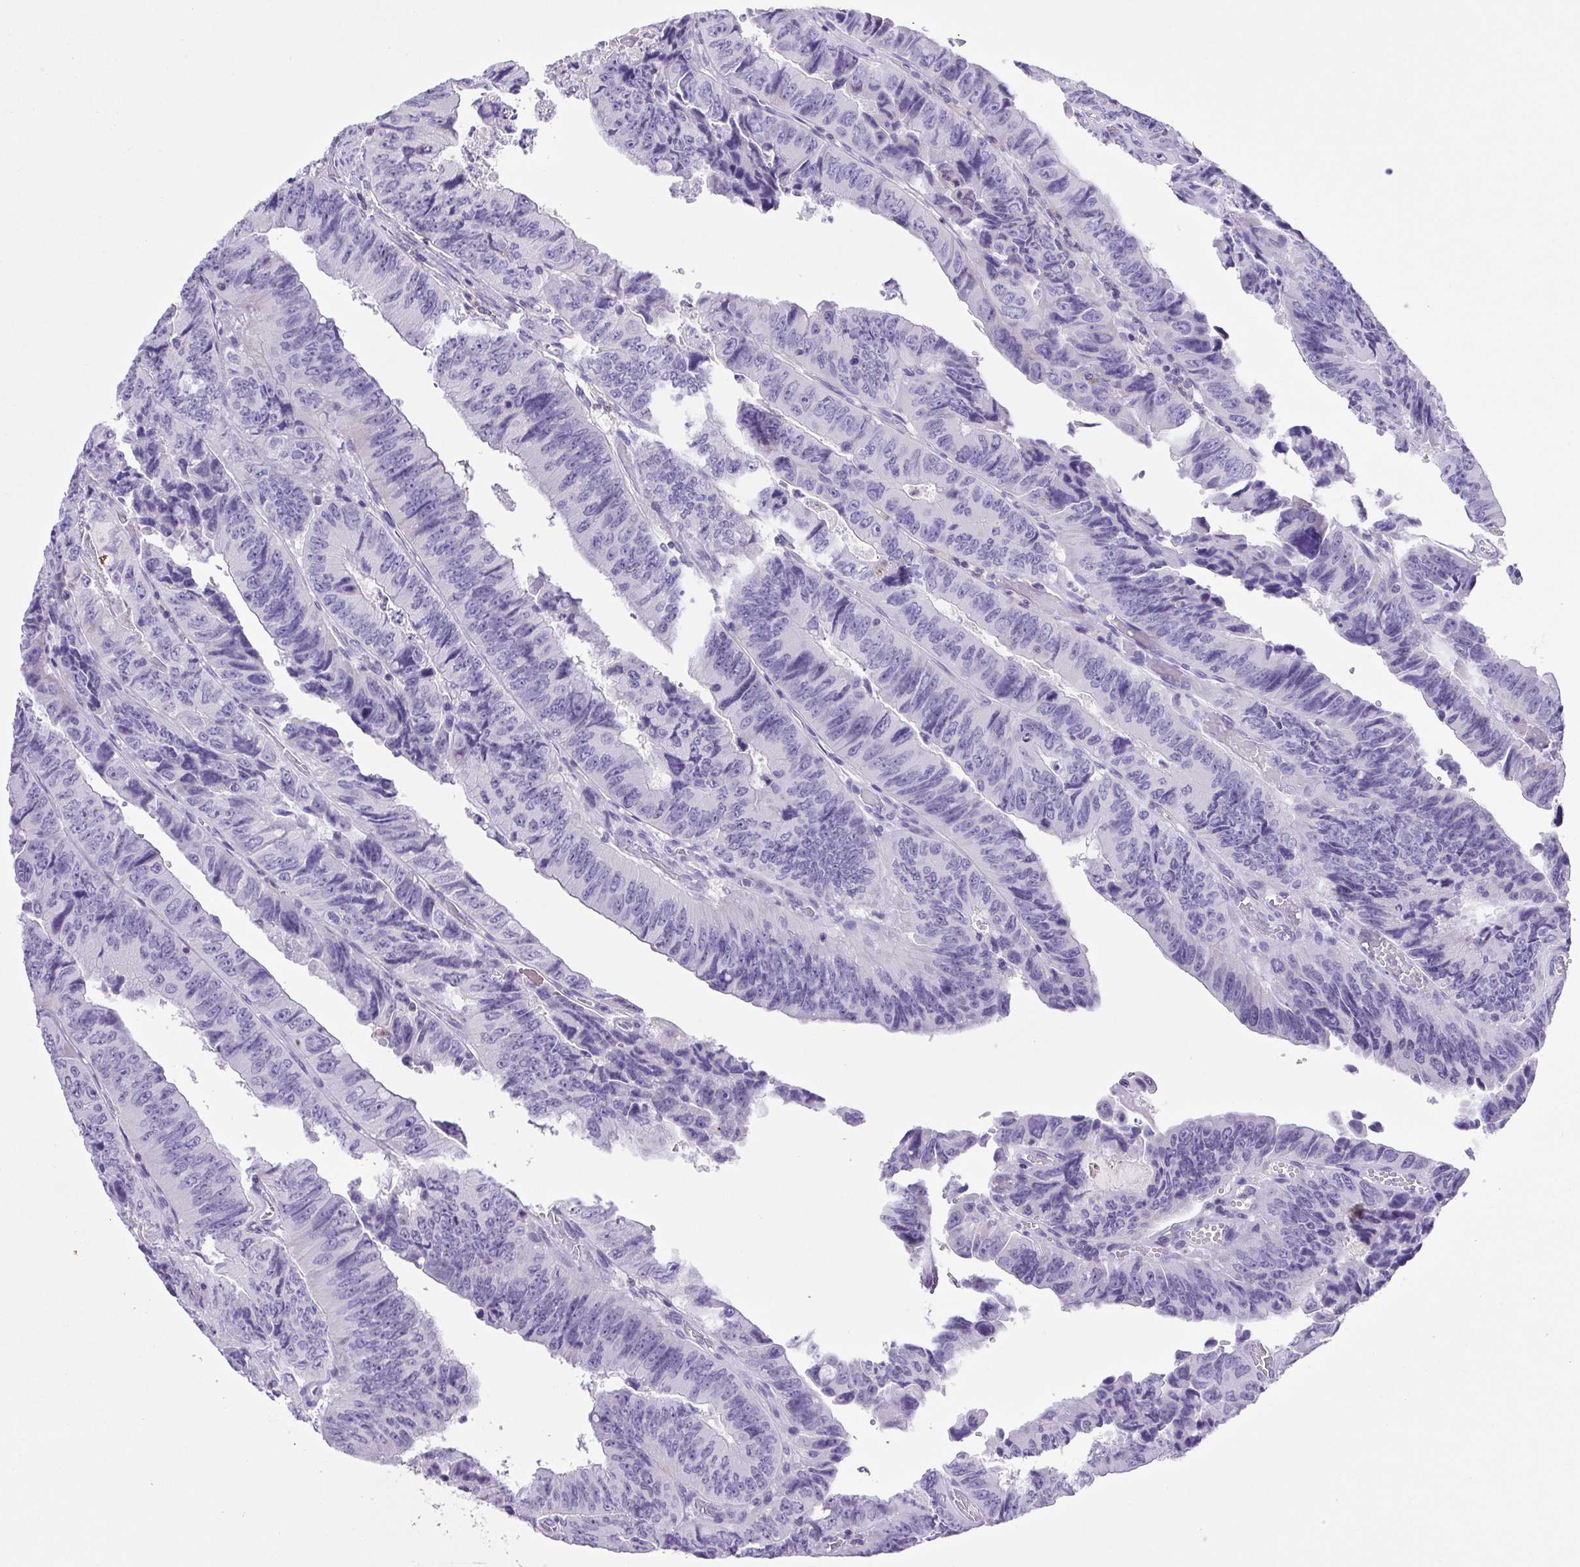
{"staining": {"intensity": "negative", "quantity": "none", "location": "none"}, "tissue": "colorectal cancer", "cell_type": "Tumor cells", "image_type": "cancer", "snomed": [{"axis": "morphology", "description": "Adenocarcinoma, NOS"}, {"axis": "topography", "description": "Colon"}], "caption": "This is a photomicrograph of immunohistochemistry staining of adenocarcinoma (colorectal), which shows no staining in tumor cells. Brightfield microscopy of immunohistochemistry (IHC) stained with DAB (brown) and hematoxylin (blue), captured at high magnification.", "gene": "SYNPR", "patient": {"sex": "female", "age": 84}}